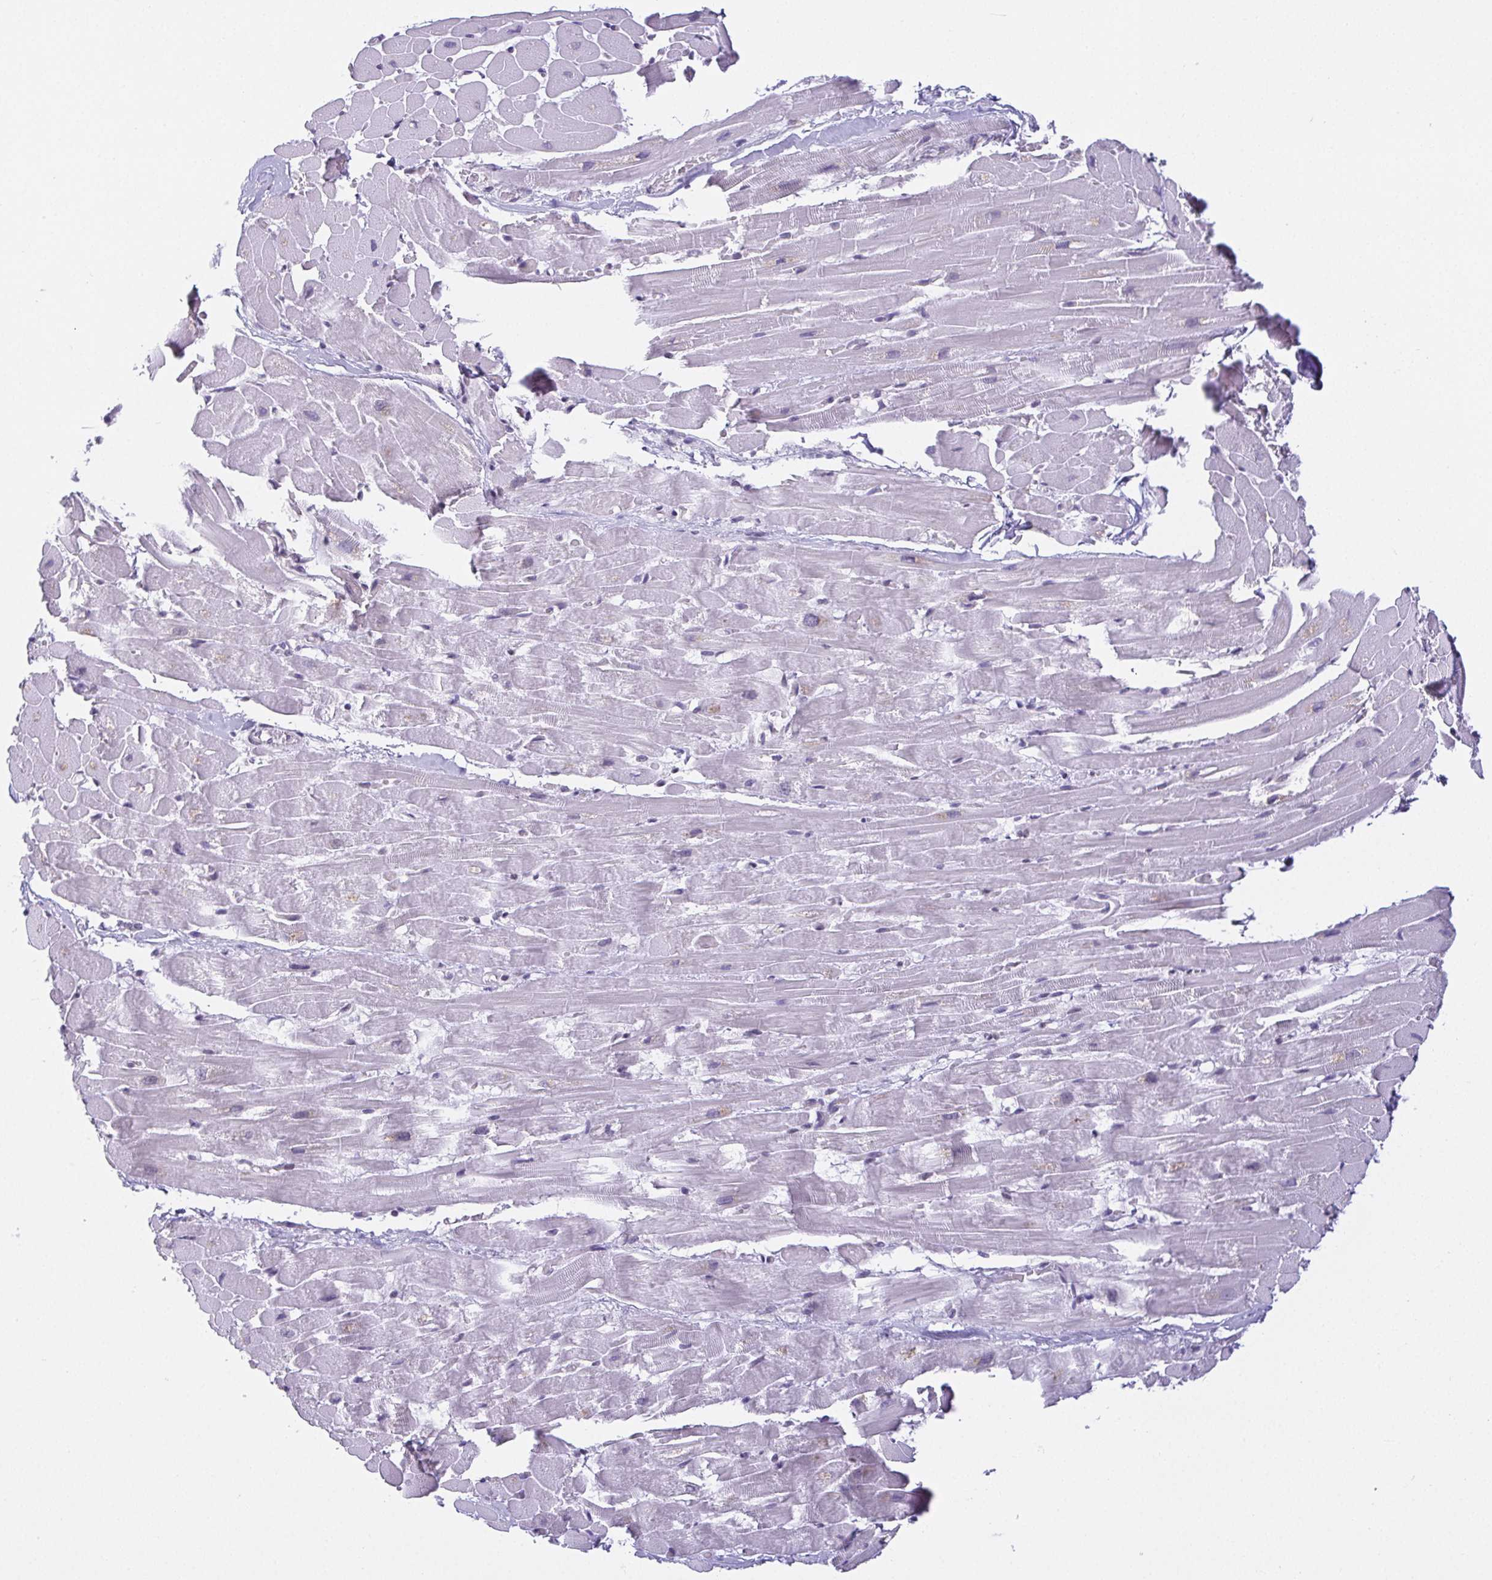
{"staining": {"intensity": "negative", "quantity": "none", "location": "none"}, "tissue": "heart muscle", "cell_type": "Cardiomyocytes", "image_type": "normal", "snomed": [{"axis": "morphology", "description": "Normal tissue, NOS"}, {"axis": "topography", "description": "Heart"}], "caption": "Cardiomyocytes show no significant protein staining in unremarkable heart muscle. (Immunohistochemistry (ihc), brightfield microscopy, high magnification).", "gene": "RBM3", "patient": {"sex": "male", "age": 37}}